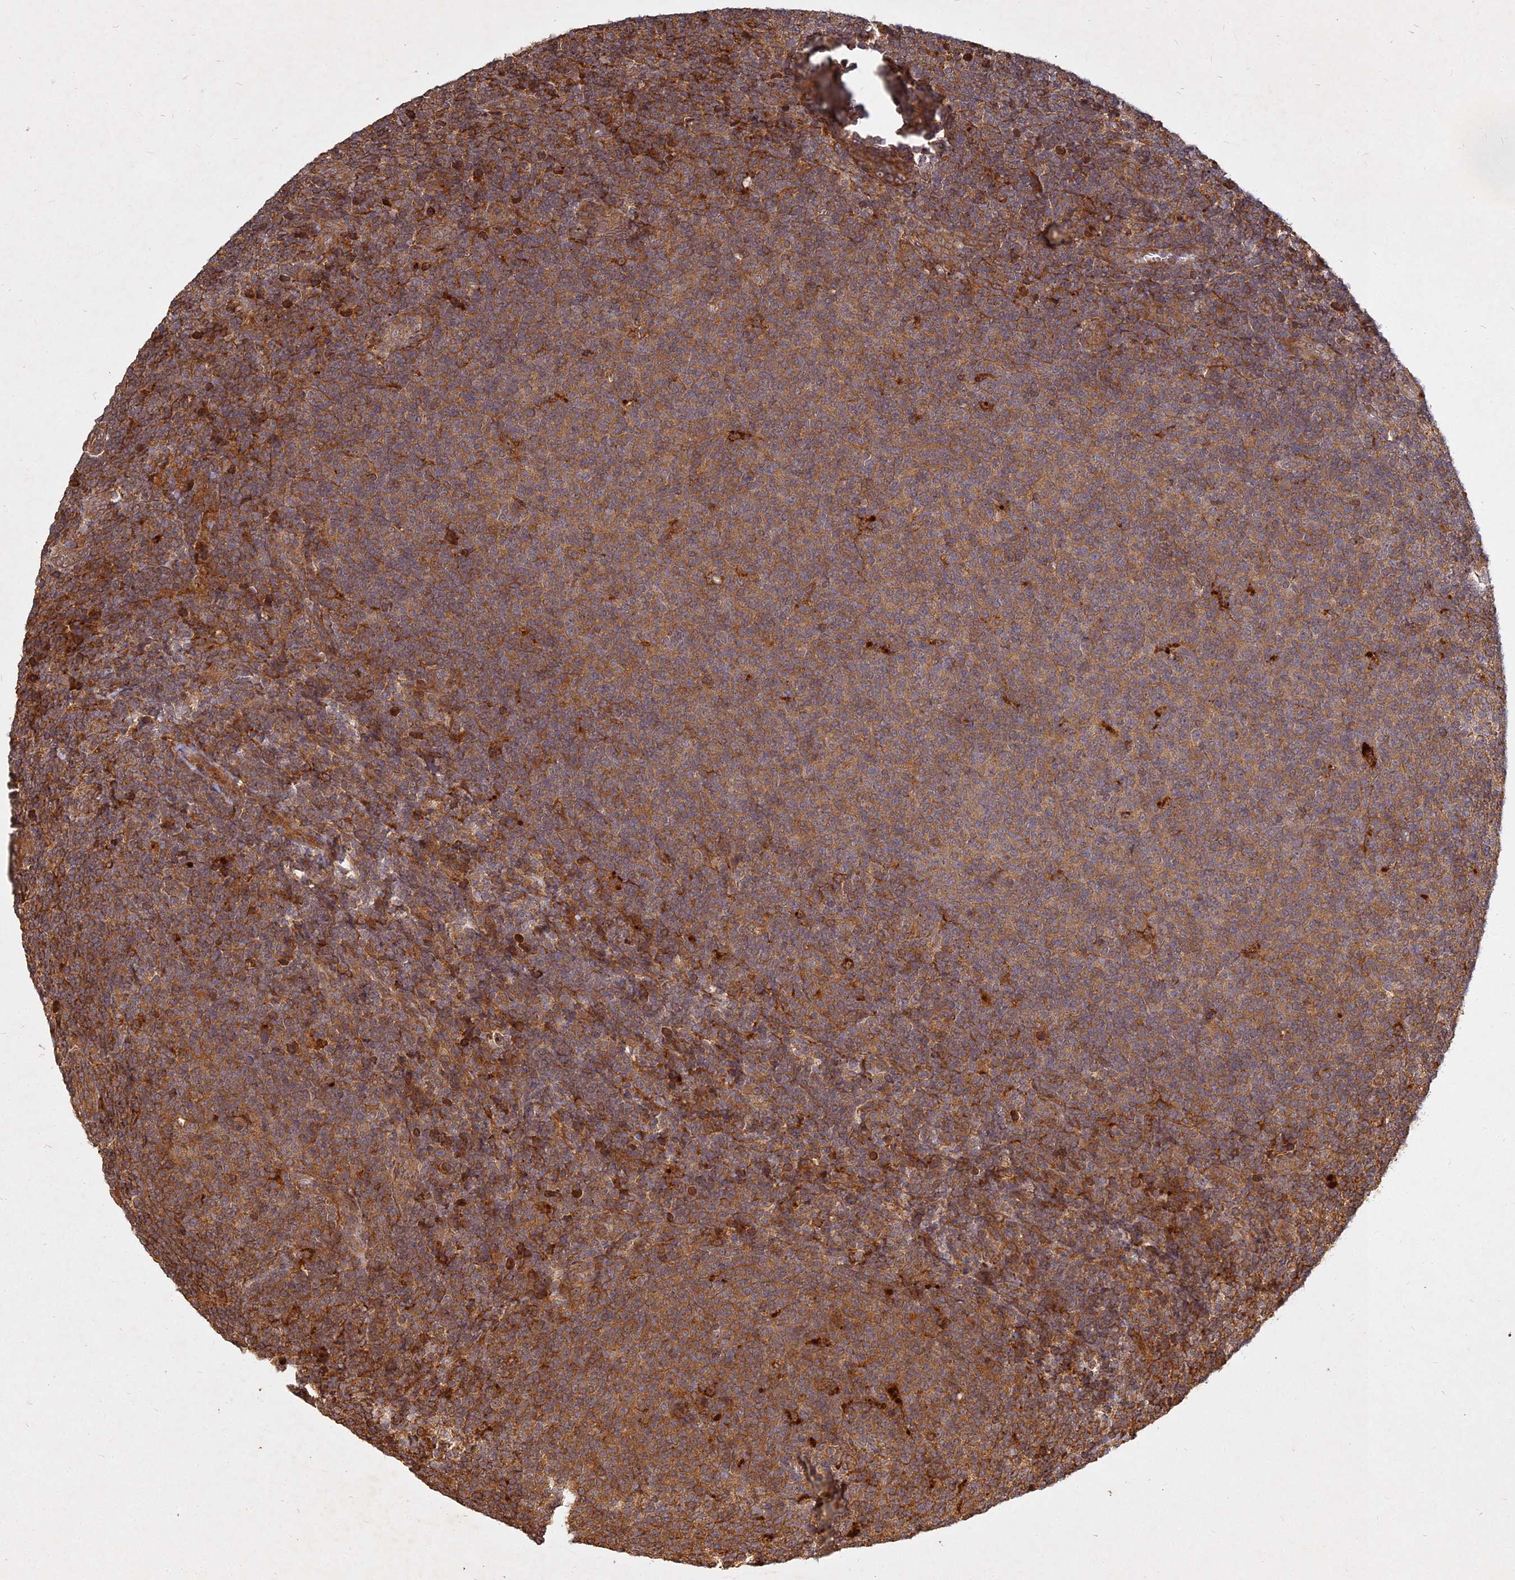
{"staining": {"intensity": "moderate", "quantity": ">75%", "location": "cytoplasmic/membranous"}, "tissue": "lymphoma", "cell_type": "Tumor cells", "image_type": "cancer", "snomed": [{"axis": "morphology", "description": "Malignant lymphoma, non-Hodgkin's type, Low grade"}, {"axis": "topography", "description": "Lymph node"}], "caption": "A high-resolution micrograph shows IHC staining of malignant lymphoma, non-Hodgkin's type (low-grade), which exhibits moderate cytoplasmic/membranous expression in approximately >75% of tumor cells.", "gene": "UBE2W", "patient": {"sex": "male", "age": 66}}